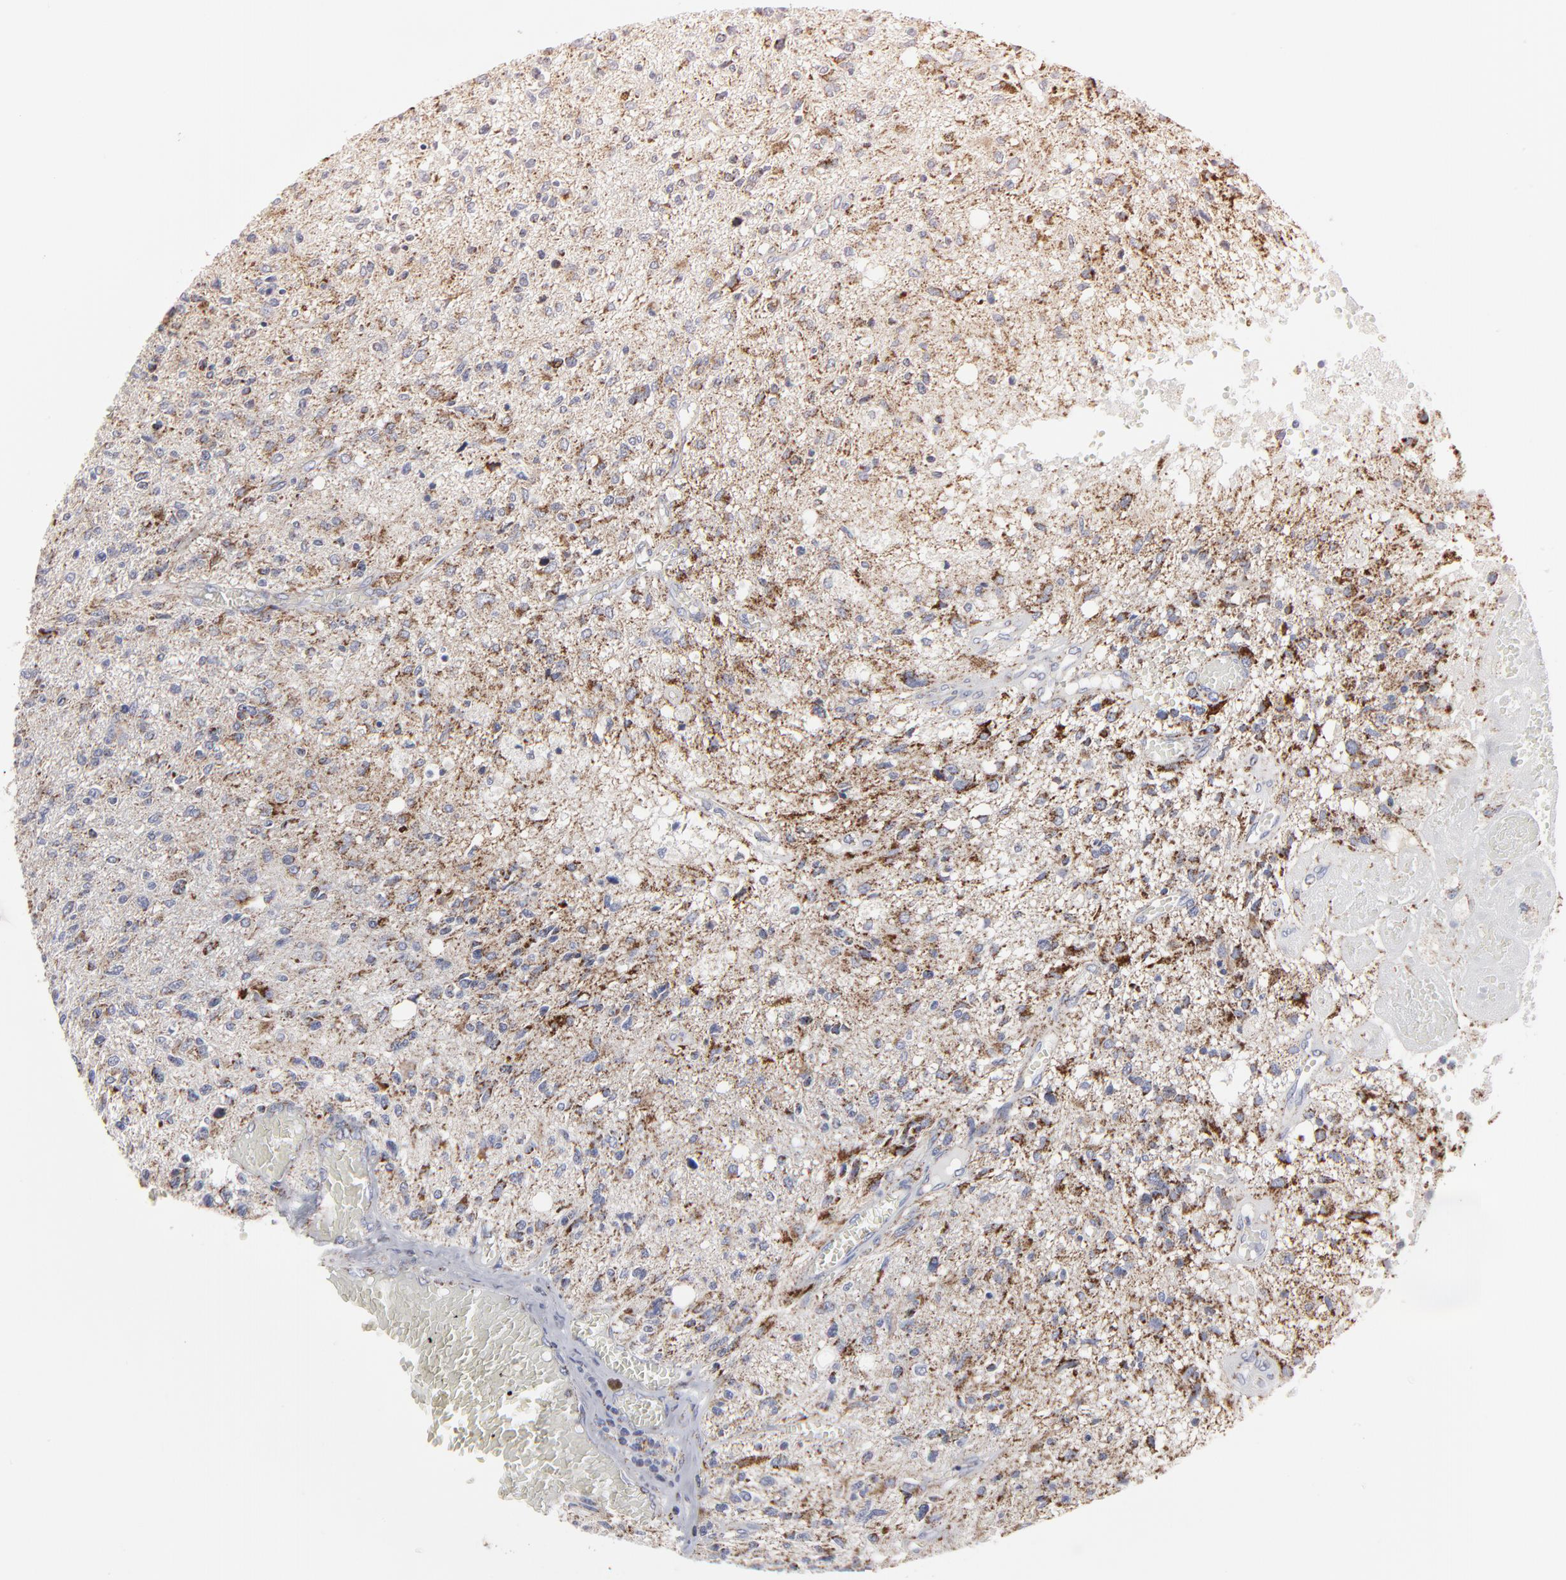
{"staining": {"intensity": "moderate", "quantity": "<25%", "location": "cytoplasmic/membranous"}, "tissue": "glioma", "cell_type": "Tumor cells", "image_type": "cancer", "snomed": [{"axis": "morphology", "description": "Glioma, malignant, High grade"}, {"axis": "topography", "description": "Cerebral cortex"}], "caption": "Immunohistochemistry (IHC) (DAB (3,3'-diaminobenzidine)) staining of human glioma demonstrates moderate cytoplasmic/membranous protein positivity in about <25% of tumor cells.", "gene": "TXNRD2", "patient": {"sex": "male", "age": 76}}